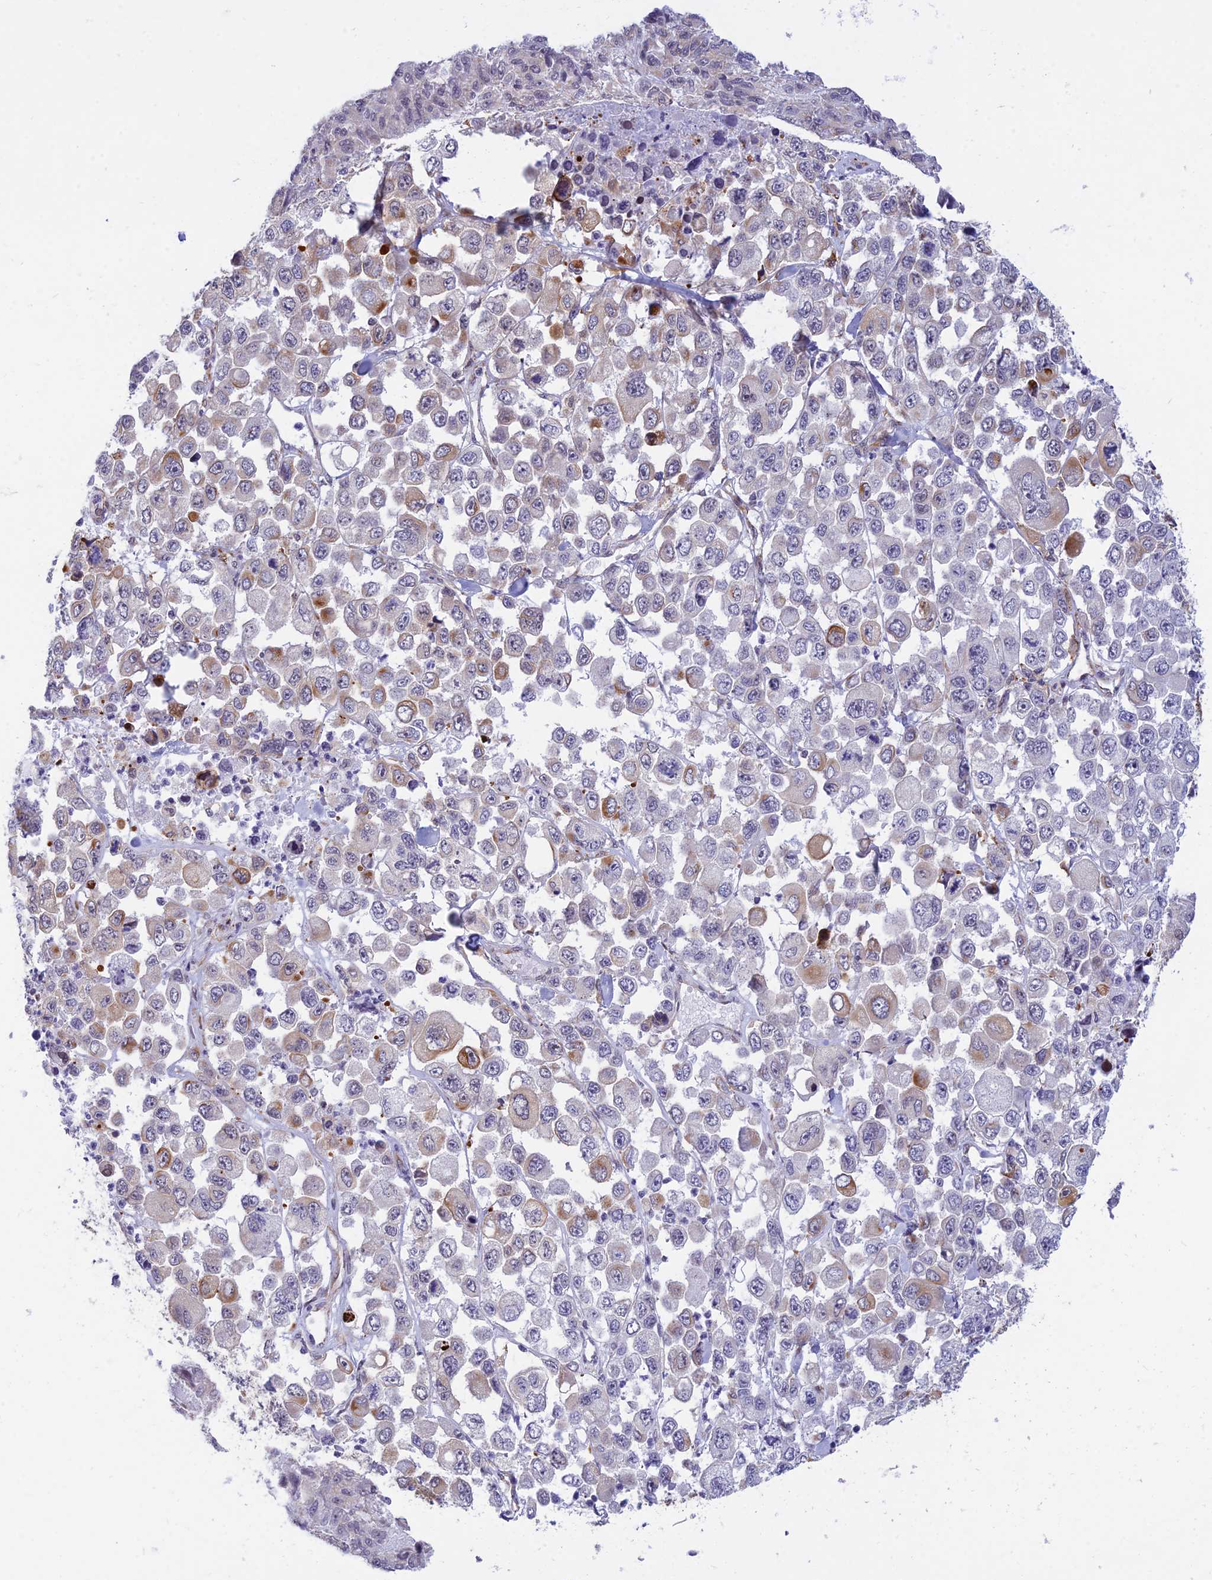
{"staining": {"intensity": "moderate", "quantity": "<25%", "location": "cytoplasmic/membranous"}, "tissue": "melanoma", "cell_type": "Tumor cells", "image_type": "cancer", "snomed": [{"axis": "morphology", "description": "Malignant melanoma, Metastatic site"}, {"axis": "topography", "description": "Lymph node"}], "caption": "This histopathology image demonstrates immunohistochemistry (IHC) staining of malignant melanoma (metastatic site), with low moderate cytoplasmic/membranous positivity in approximately <25% of tumor cells.", "gene": "SAPCD2", "patient": {"sex": "female", "age": 54}}